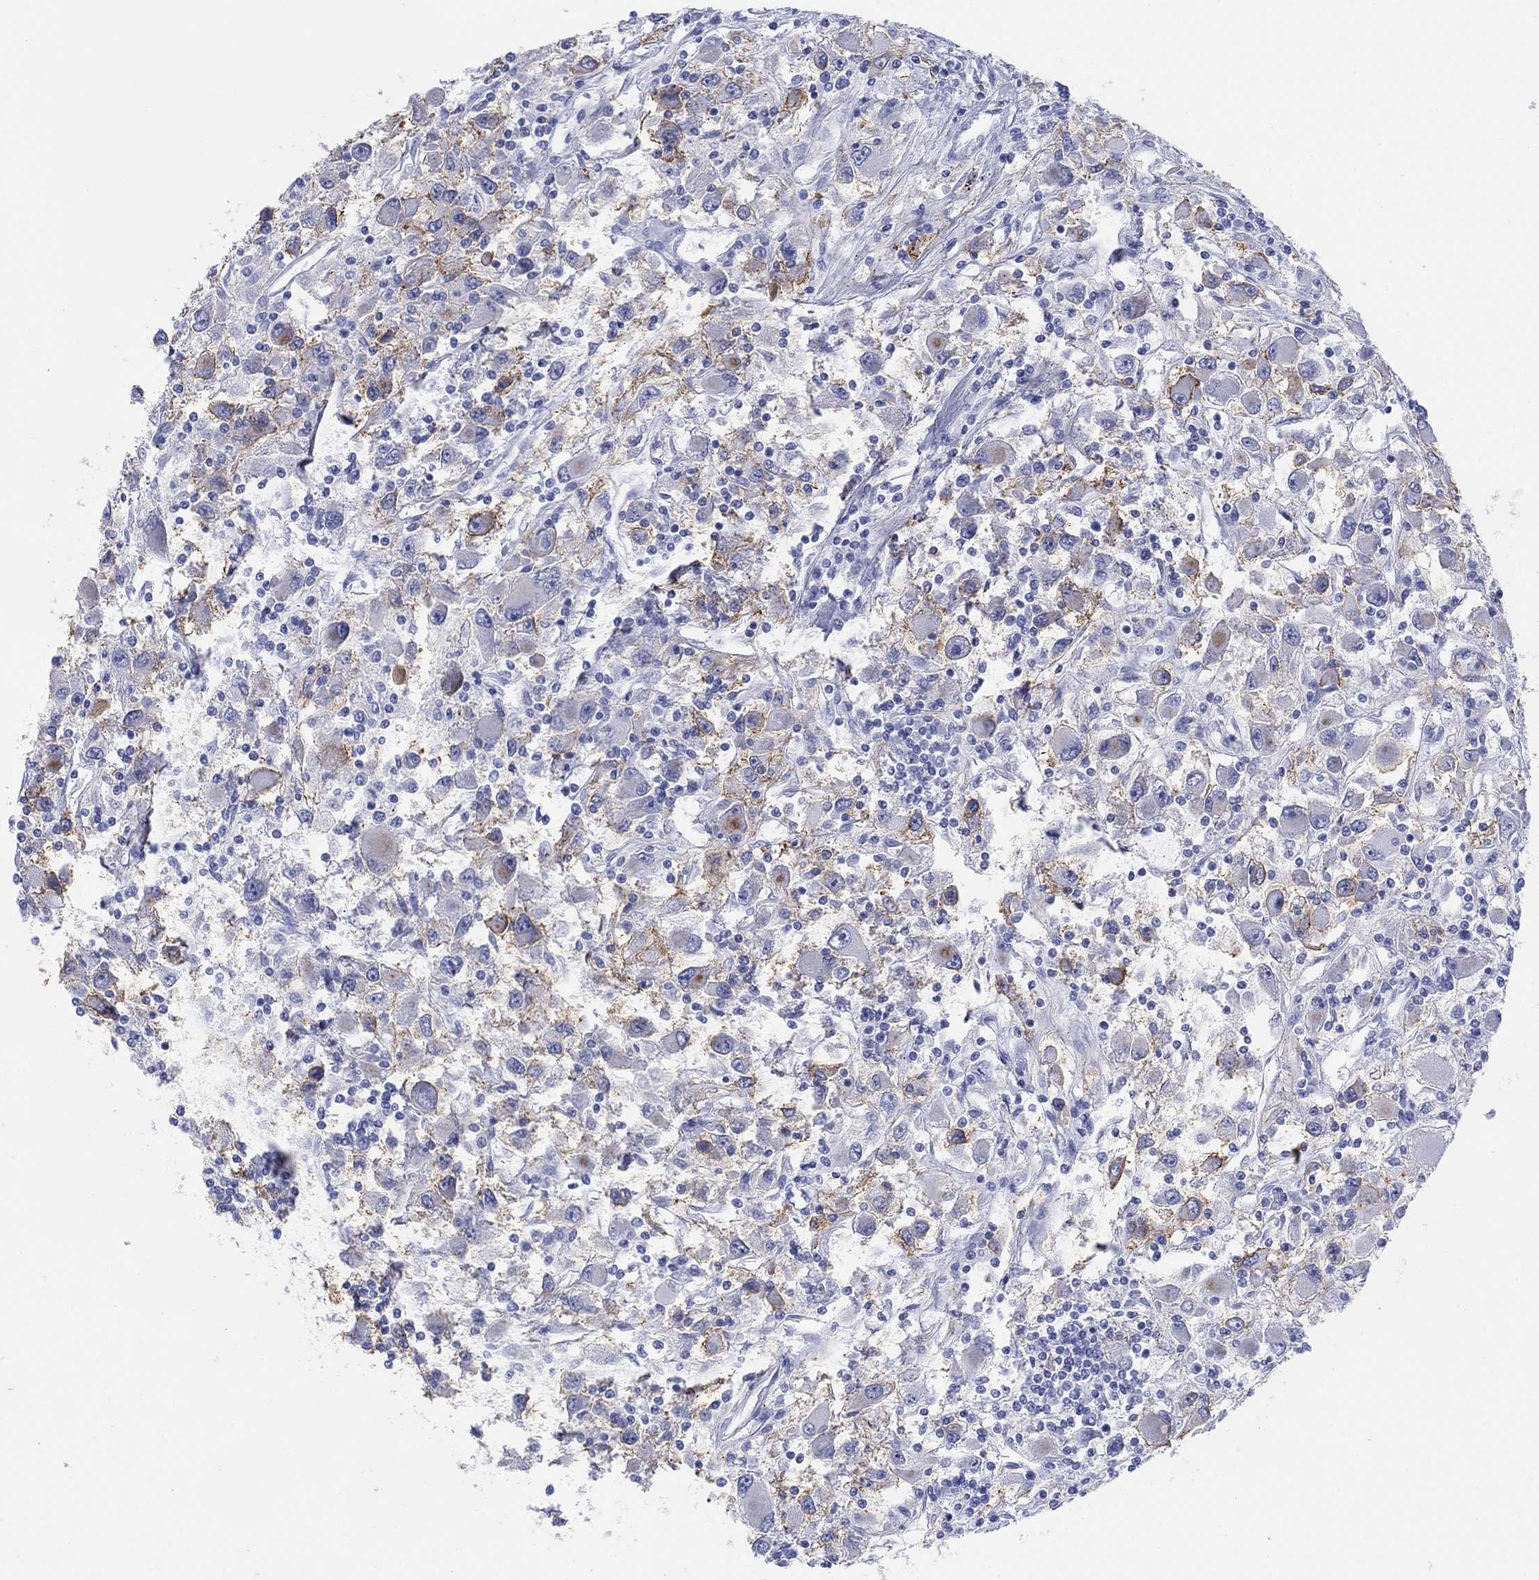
{"staining": {"intensity": "moderate", "quantity": "25%-75%", "location": "cytoplasmic/membranous"}, "tissue": "renal cancer", "cell_type": "Tumor cells", "image_type": "cancer", "snomed": [{"axis": "morphology", "description": "Adenocarcinoma, NOS"}, {"axis": "topography", "description": "Kidney"}], "caption": "Adenocarcinoma (renal) stained for a protein exhibits moderate cytoplasmic/membranous positivity in tumor cells.", "gene": "ATP1B1", "patient": {"sex": "female", "age": 67}}